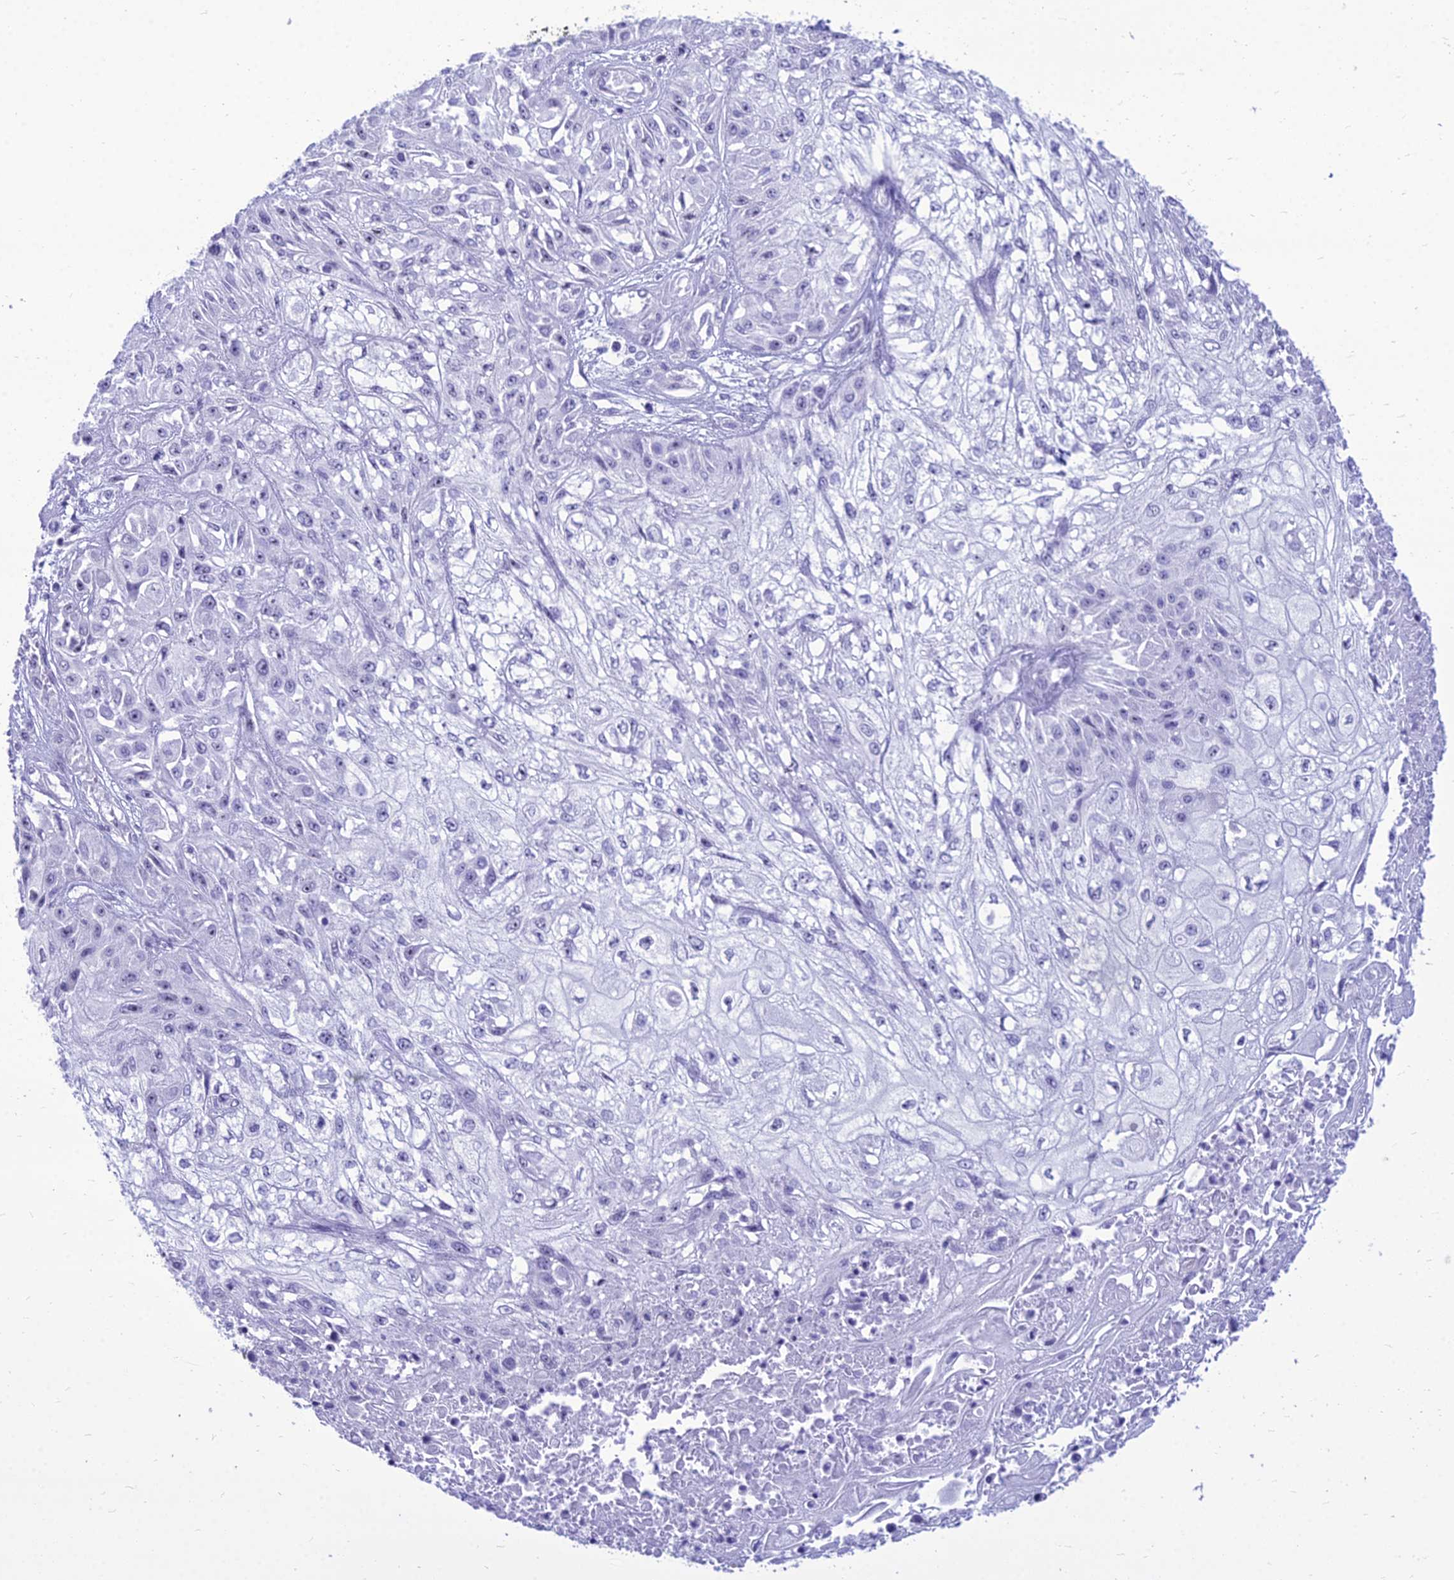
{"staining": {"intensity": "negative", "quantity": "none", "location": "none"}, "tissue": "skin cancer", "cell_type": "Tumor cells", "image_type": "cancer", "snomed": [{"axis": "morphology", "description": "Squamous cell carcinoma, NOS"}, {"axis": "morphology", "description": "Squamous cell carcinoma, metastatic, NOS"}, {"axis": "topography", "description": "Skin"}, {"axis": "topography", "description": "Lymph node"}], "caption": "Skin cancer (squamous cell carcinoma) was stained to show a protein in brown. There is no significant expression in tumor cells.", "gene": "DHX40", "patient": {"sex": "male", "age": 75}}